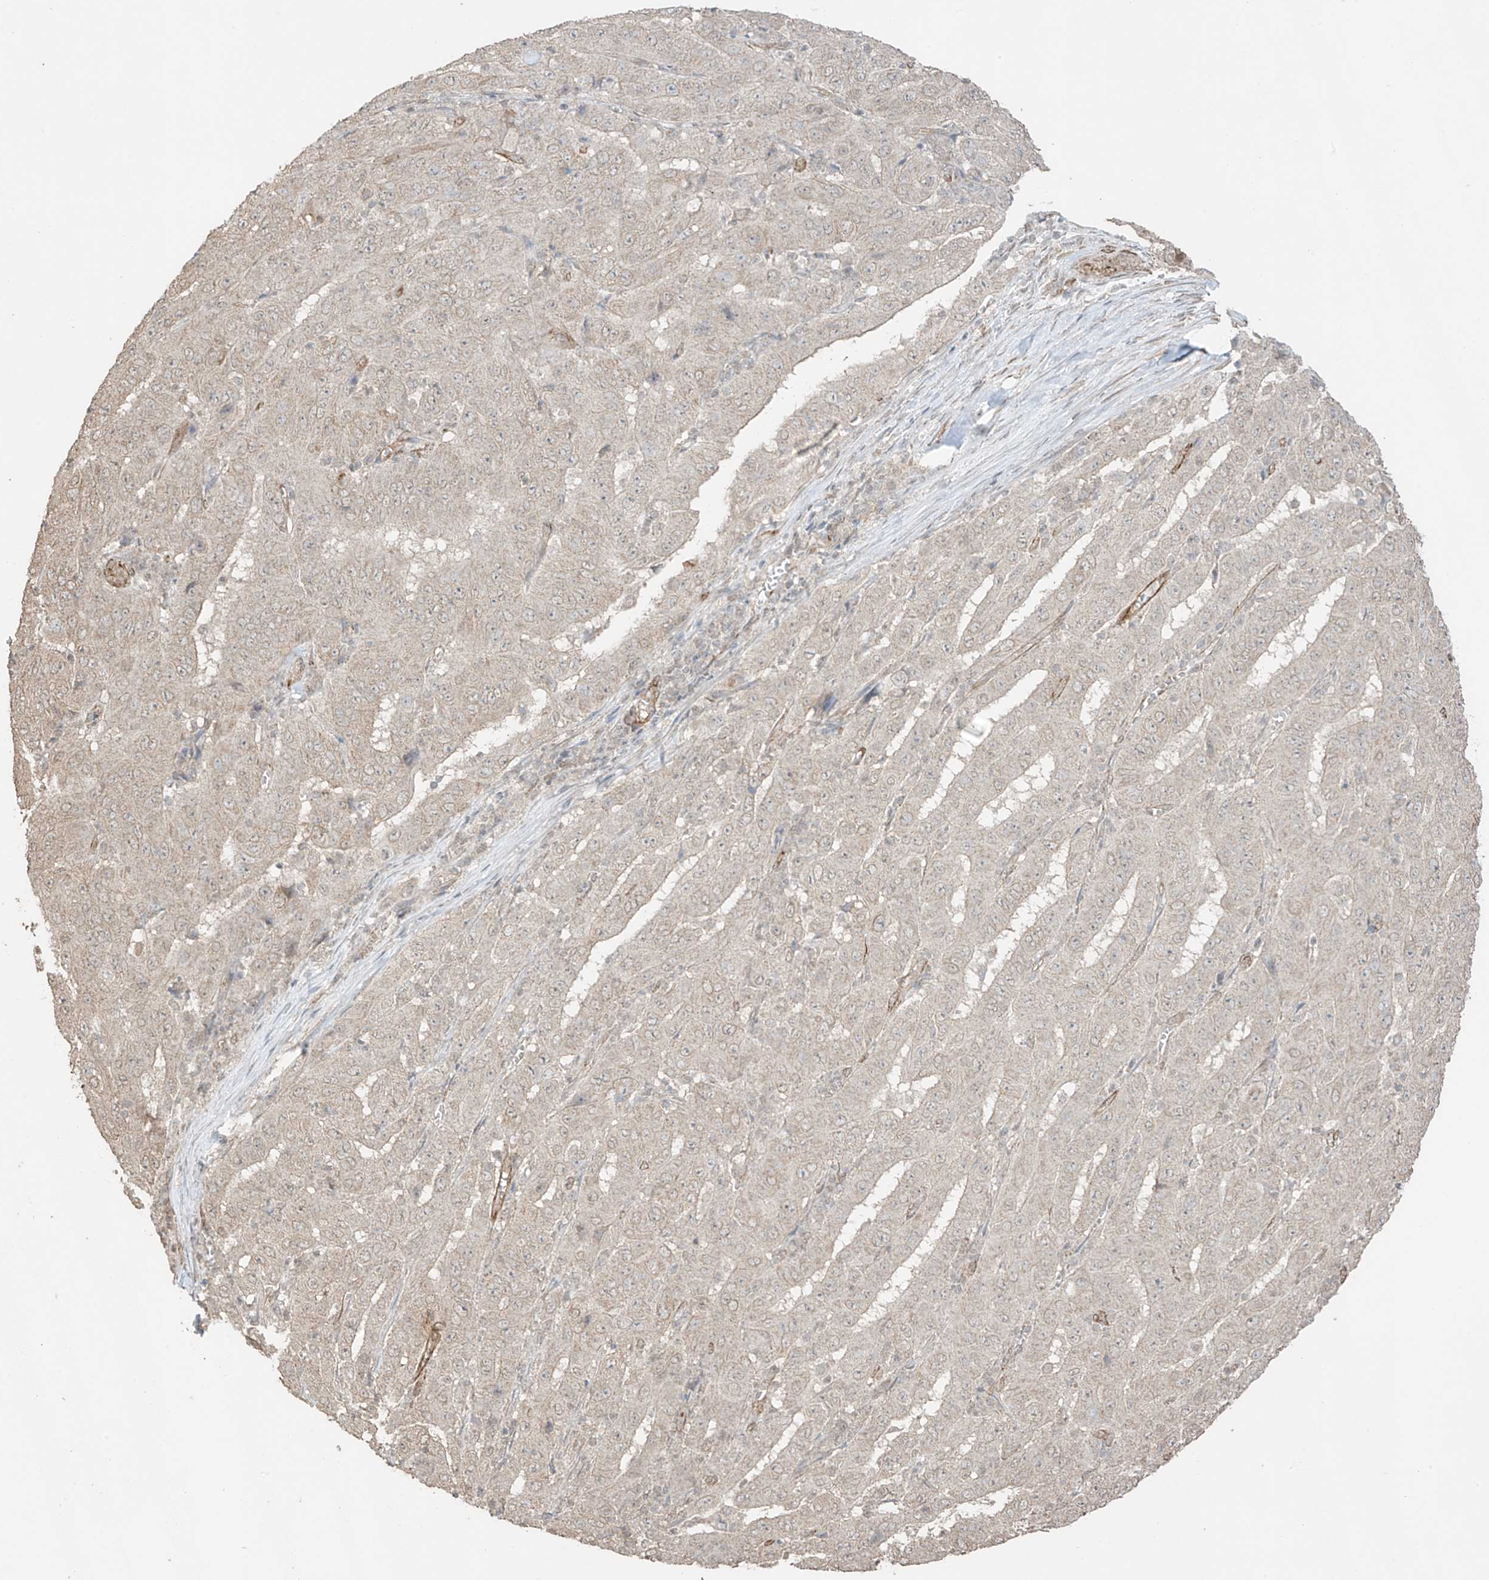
{"staining": {"intensity": "negative", "quantity": "none", "location": "none"}, "tissue": "pancreatic cancer", "cell_type": "Tumor cells", "image_type": "cancer", "snomed": [{"axis": "morphology", "description": "Adenocarcinoma, NOS"}, {"axis": "topography", "description": "Pancreas"}], "caption": "There is no significant staining in tumor cells of pancreatic adenocarcinoma.", "gene": "TTLL5", "patient": {"sex": "male", "age": 63}}